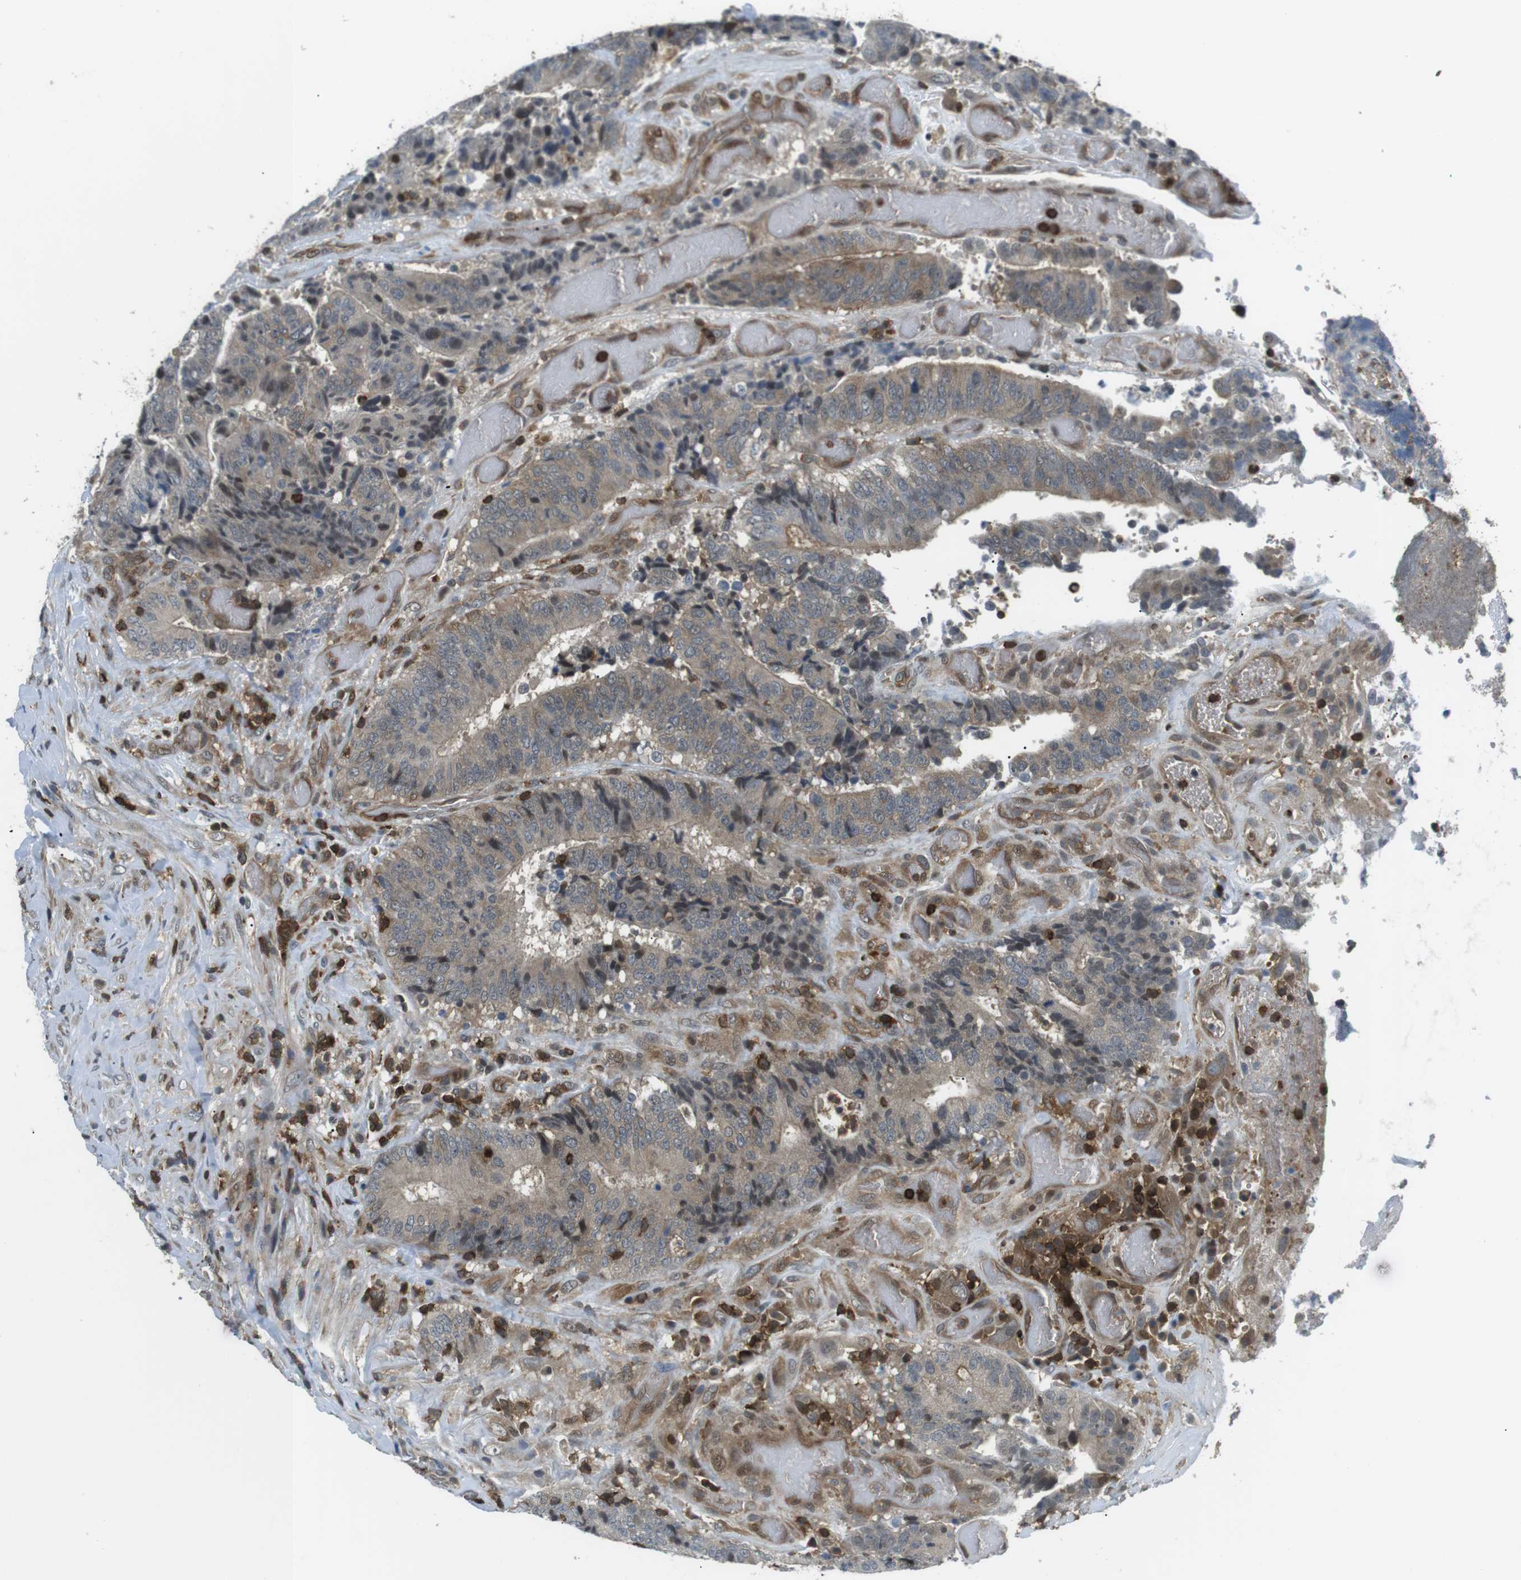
{"staining": {"intensity": "weak", "quantity": "25%-75%", "location": "cytoplasmic/membranous"}, "tissue": "colorectal cancer", "cell_type": "Tumor cells", "image_type": "cancer", "snomed": [{"axis": "morphology", "description": "Adenocarcinoma, NOS"}, {"axis": "topography", "description": "Rectum"}], "caption": "Tumor cells show low levels of weak cytoplasmic/membranous expression in about 25%-75% of cells in human colorectal cancer. (DAB IHC with brightfield microscopy, high magnification).", "gene": "STK10", "patient": {"sex": "male", "age": 72}}